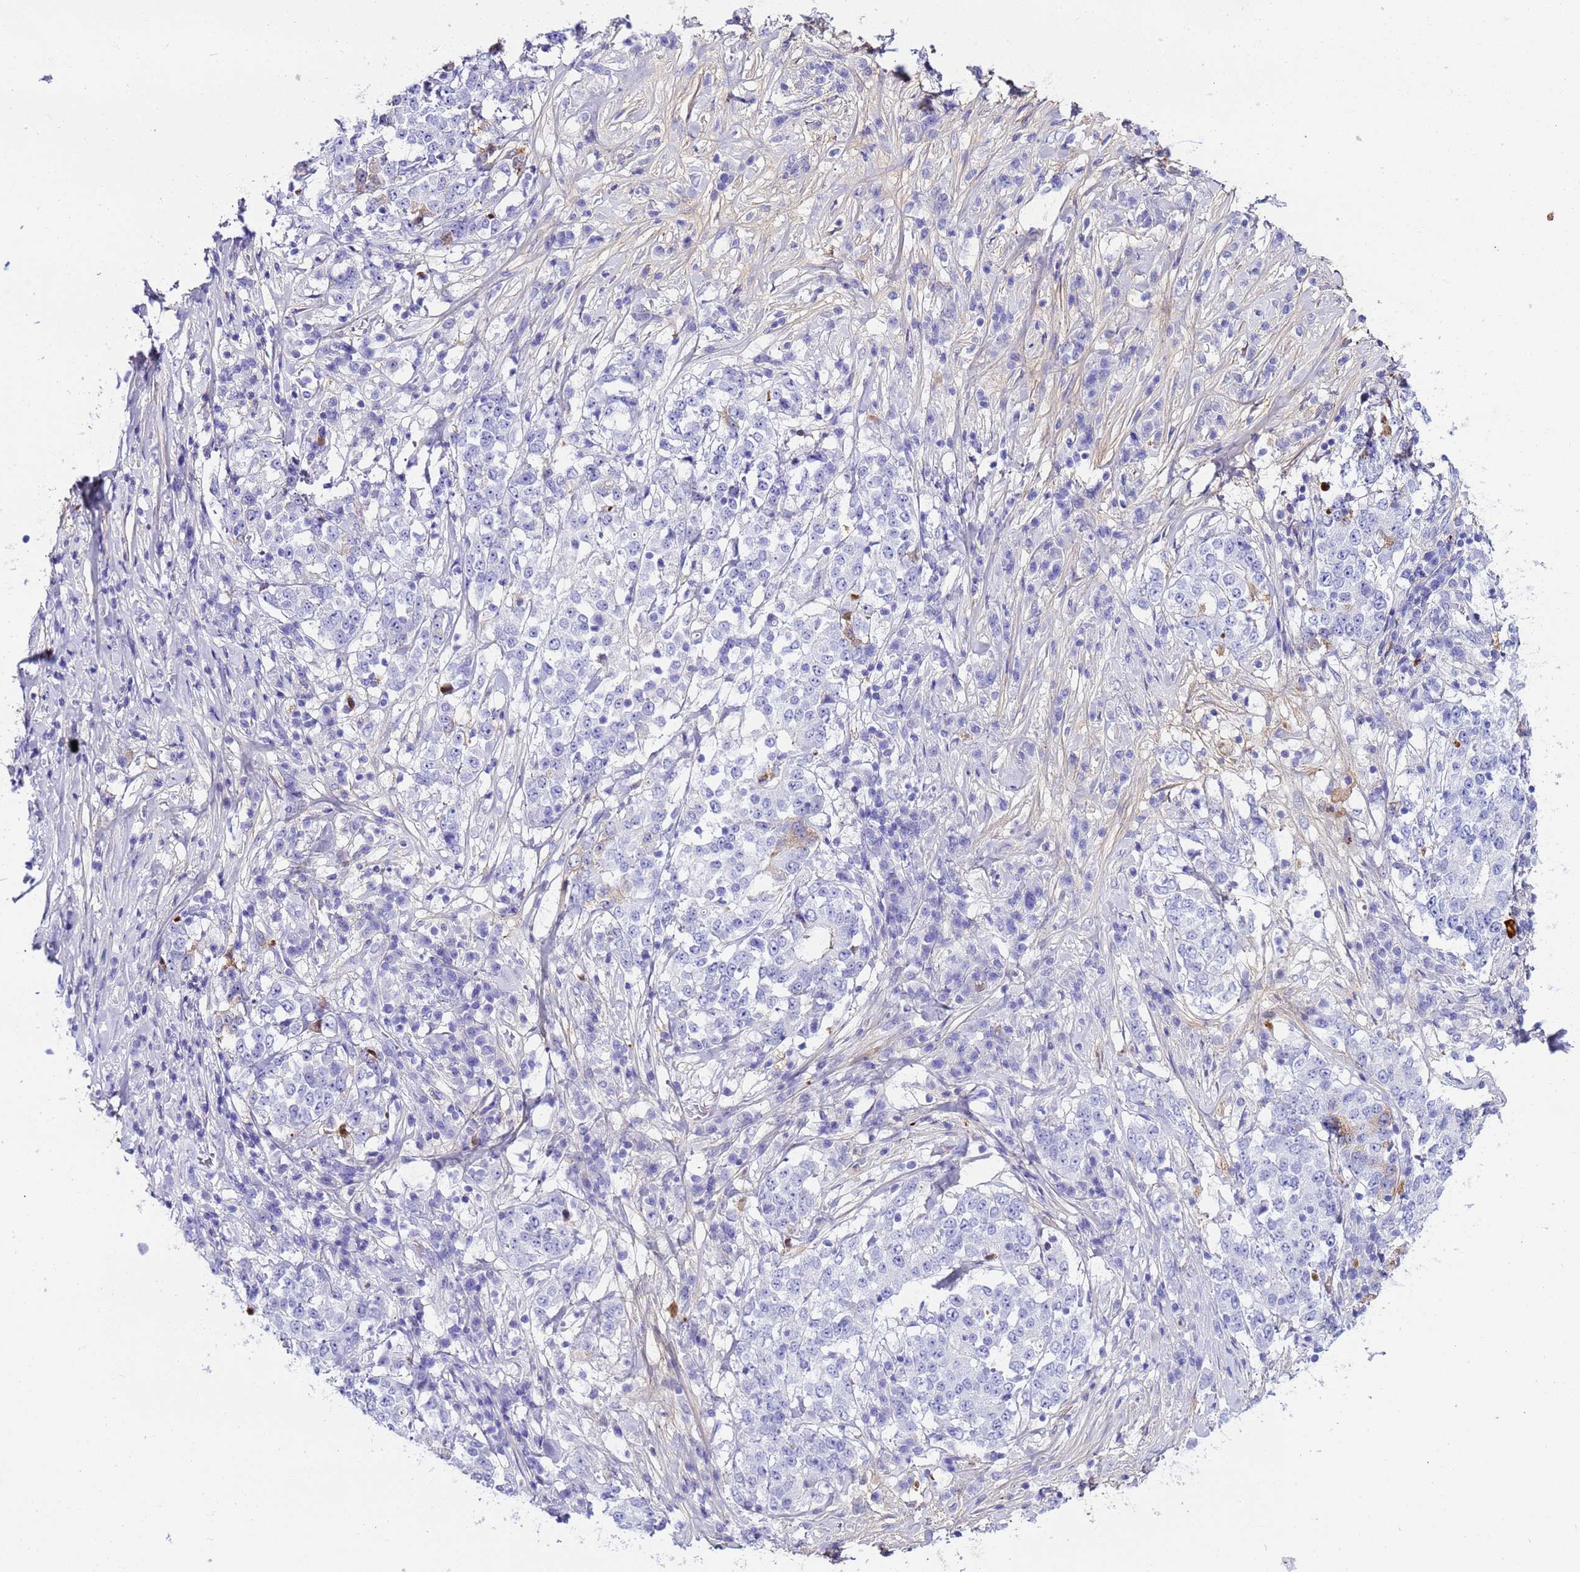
{"staining": {"intensity": "negative", "quantity": "none", "location": "none"}, "tissue": "stomach cancer", "cell_type": "Tumor cells", "image_type": "cancer", "snomed": [{"axis": "morphology", "description": "Adenocarcinoma, NOS"}, {"axis": "topography", "description": "Stomach"}], "caption": "High magnification brightfield microscopy of stomach cancer stained with DAB (brown) and counterstained with hematoxylin (blue): tumor cells show no significant positivity. (DAB immunohistochemistry visualized using brightfield microscopy, high magnification).", "gene": "CFHR2", "patient": {"sex": "male", "age": 59}}